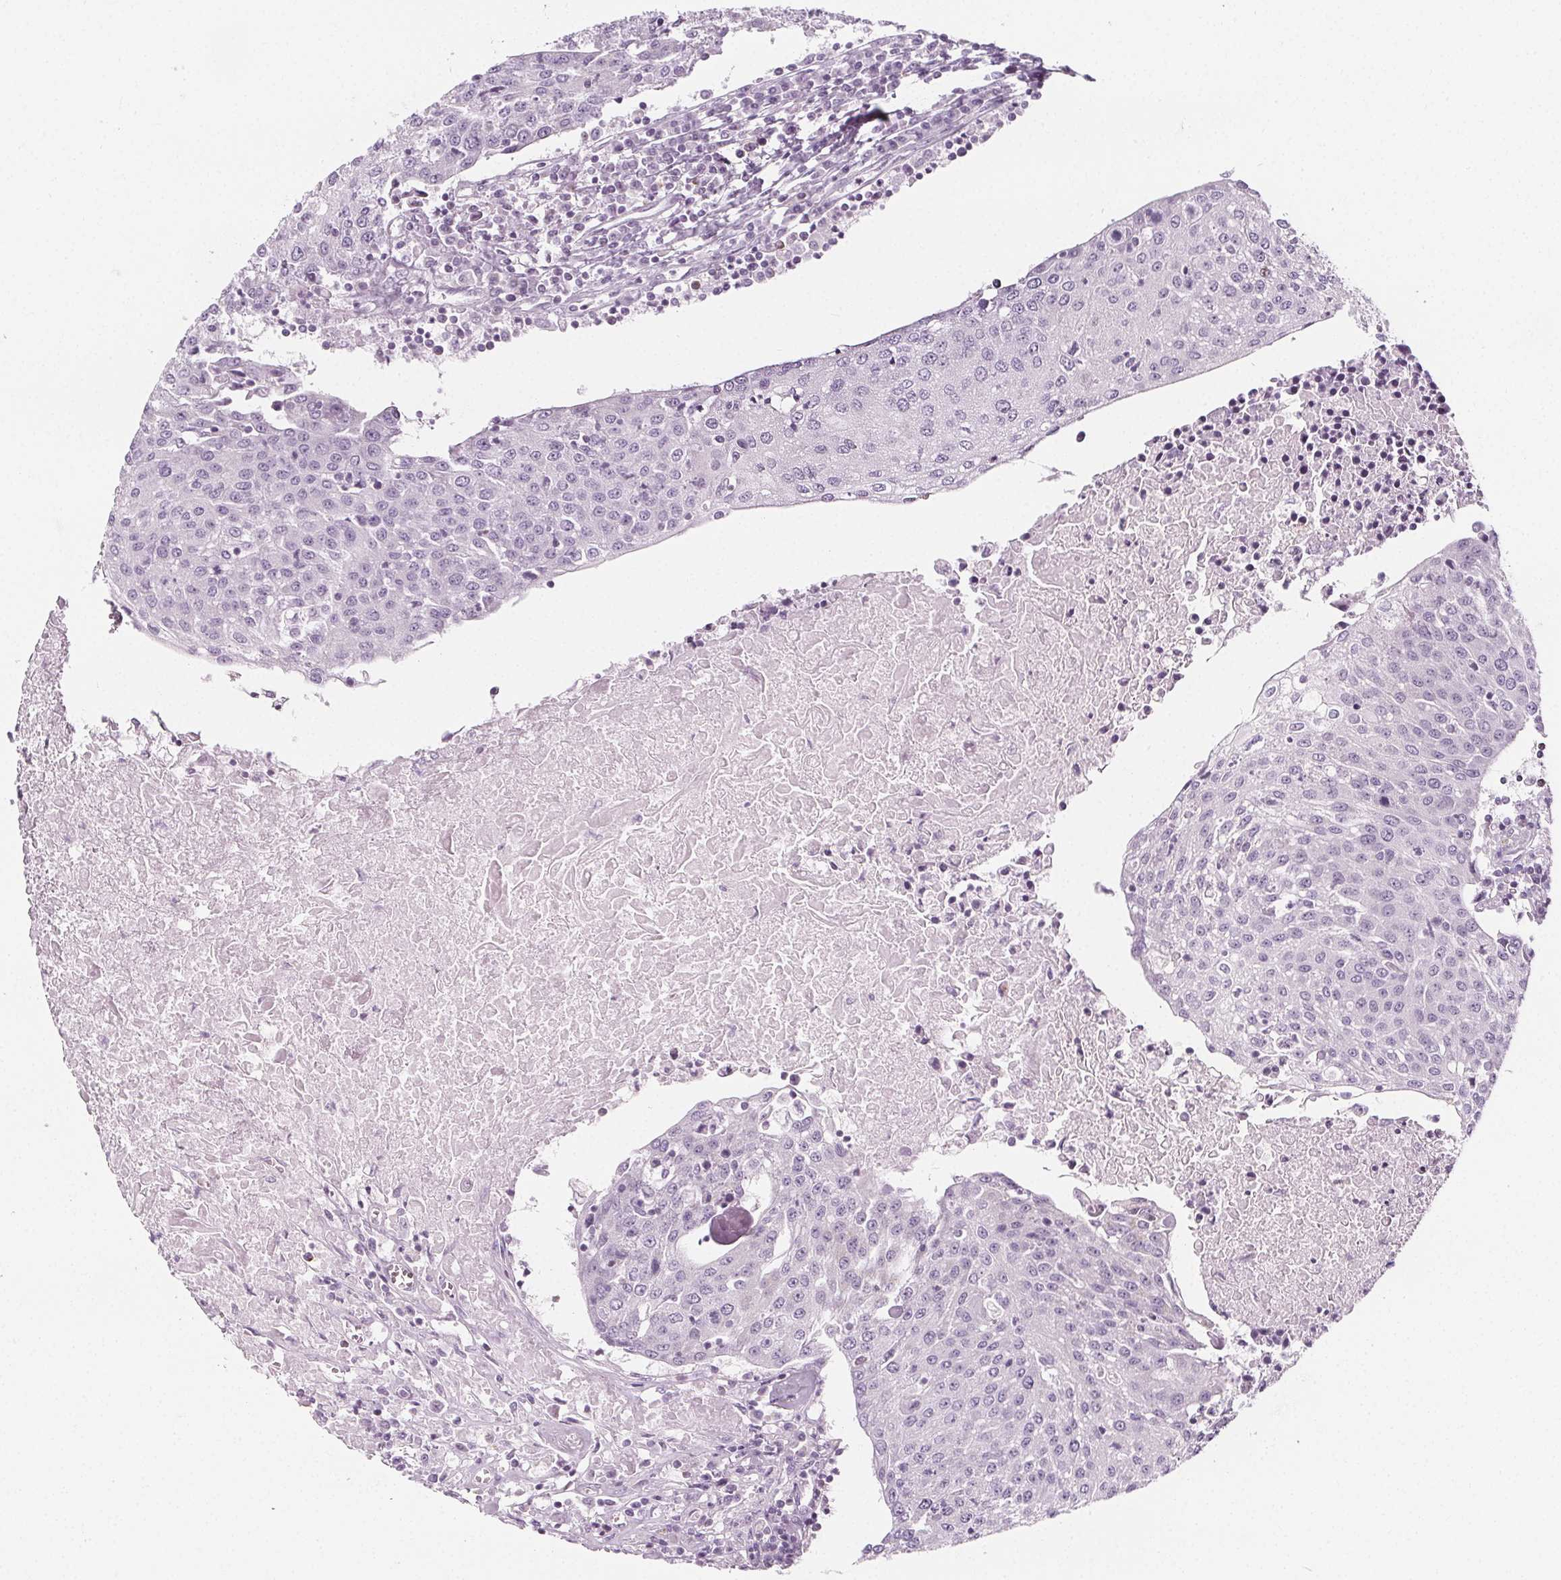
{"staining": {"intensity": "negative", "quantity": "none", "location": "none"}, "tissue": "urothelial cancer", "cell_type": "Tumor cells", "image_type": "cancer", "snomed": [{"axis": "morphology", "description": "Urothelial carcinoma, High grade"}, {"axis": "topography", "description": "Urinary bladder"}], "caption": "This micrograph is of high-grade urothelial carcinoma stained with immunohistochemistry to label a protein in brown with the nuclei are counter-stained blue. There is no expression in tumor cells. (Brightfield microscopy of DAB immunohistochemistry (IHC) at high magnification).", "gene": "IL17C", "patient": {"sex": "female", "age": 85}}